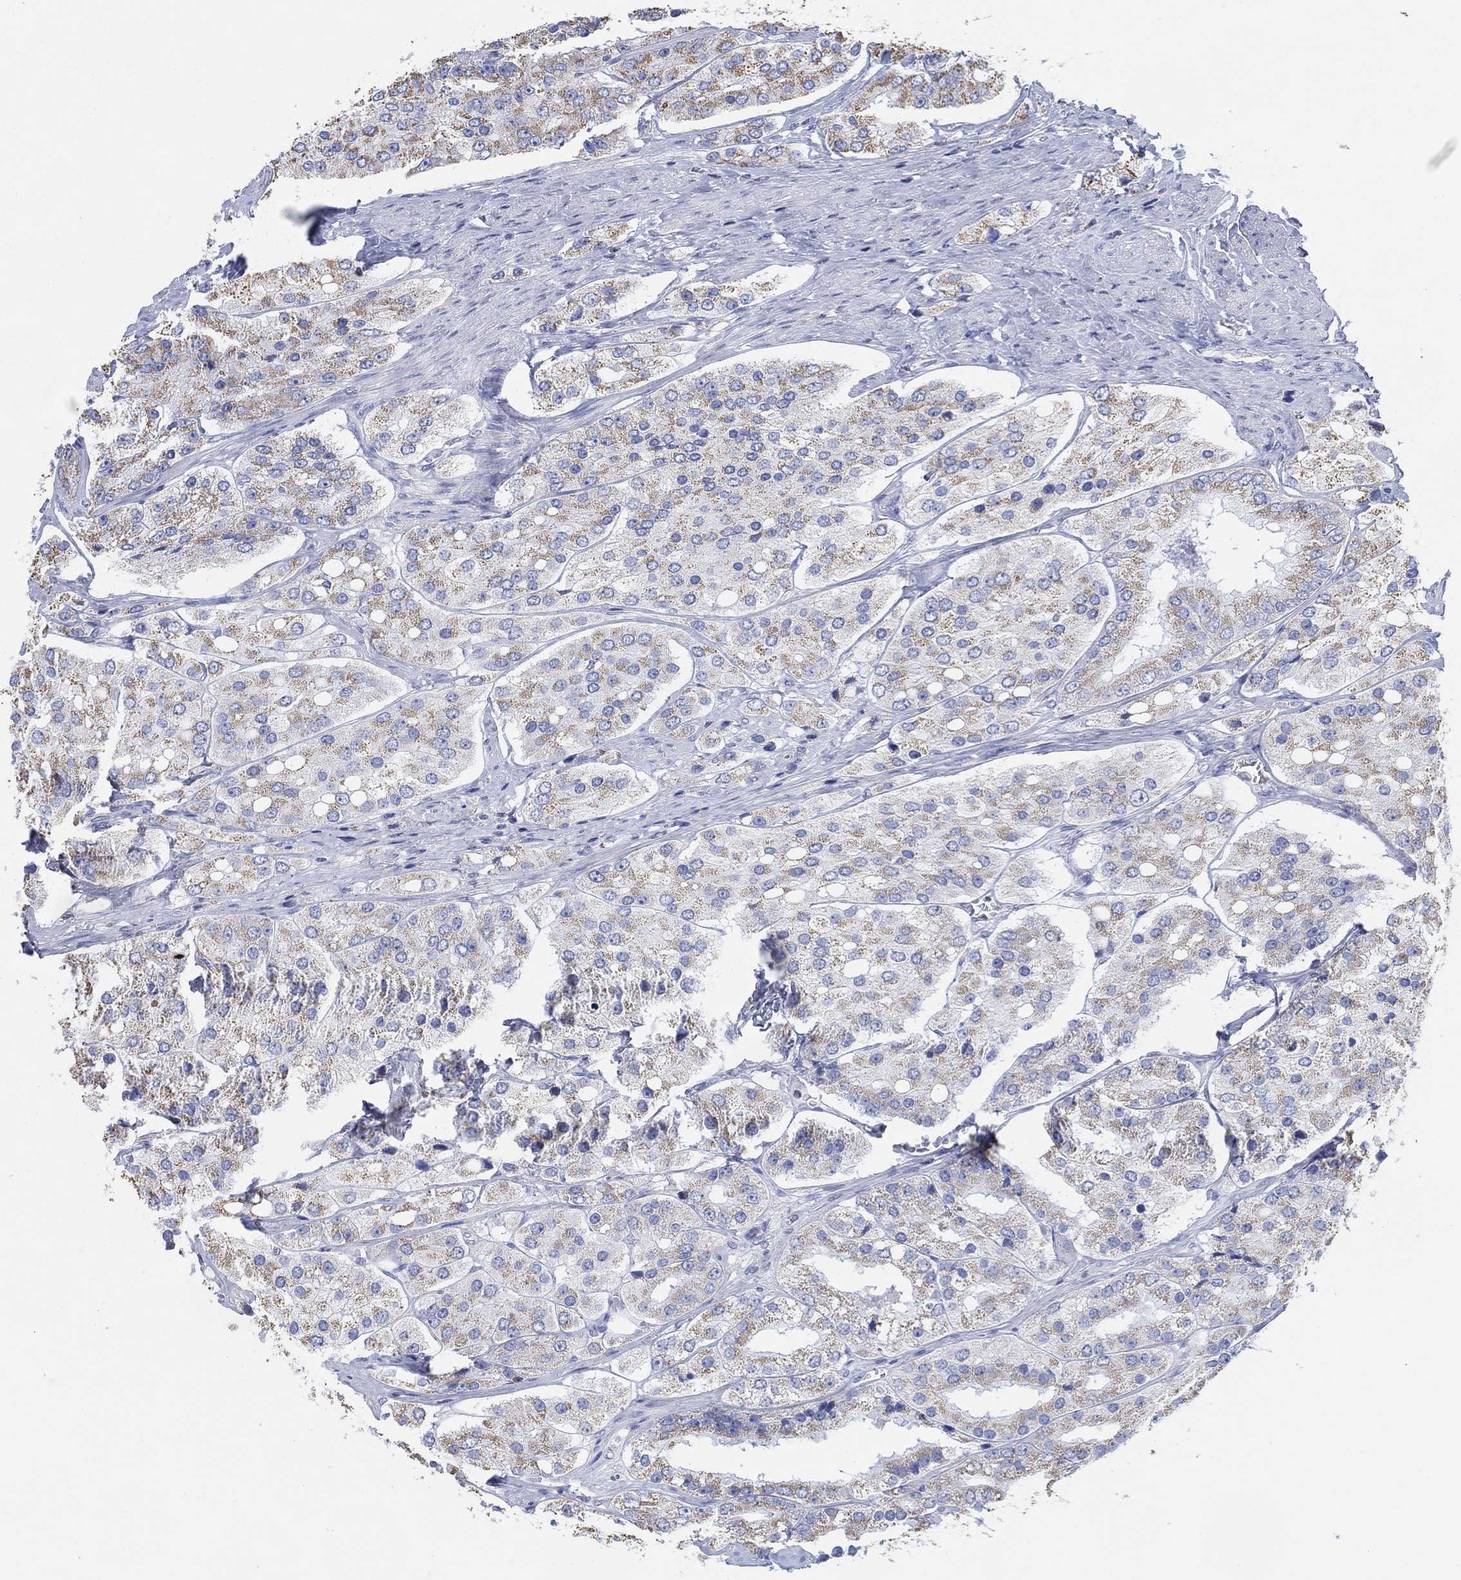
{"staining": {"intensity": "weak", "quantity": "<25%", "location": "cytoplasmic/membranous"}, "tissue": "prostate cancer", "cell_type": "Tumor cells", "image_type": "cancer", "snomed": [{"axis": "morphology", "description": "Adenocarcinoma, Low grade"}, {"axis": "topography", "description": "Prostate"}], "caption": "Photomicrograph shows no protein positivity in tumor cells of prostate low-grade adenocarcinoma tissue. (DAB IHC with hematoxylin counter stain).", "gene": "CFTR", "patient": {"sex": "male", "age": 69}}